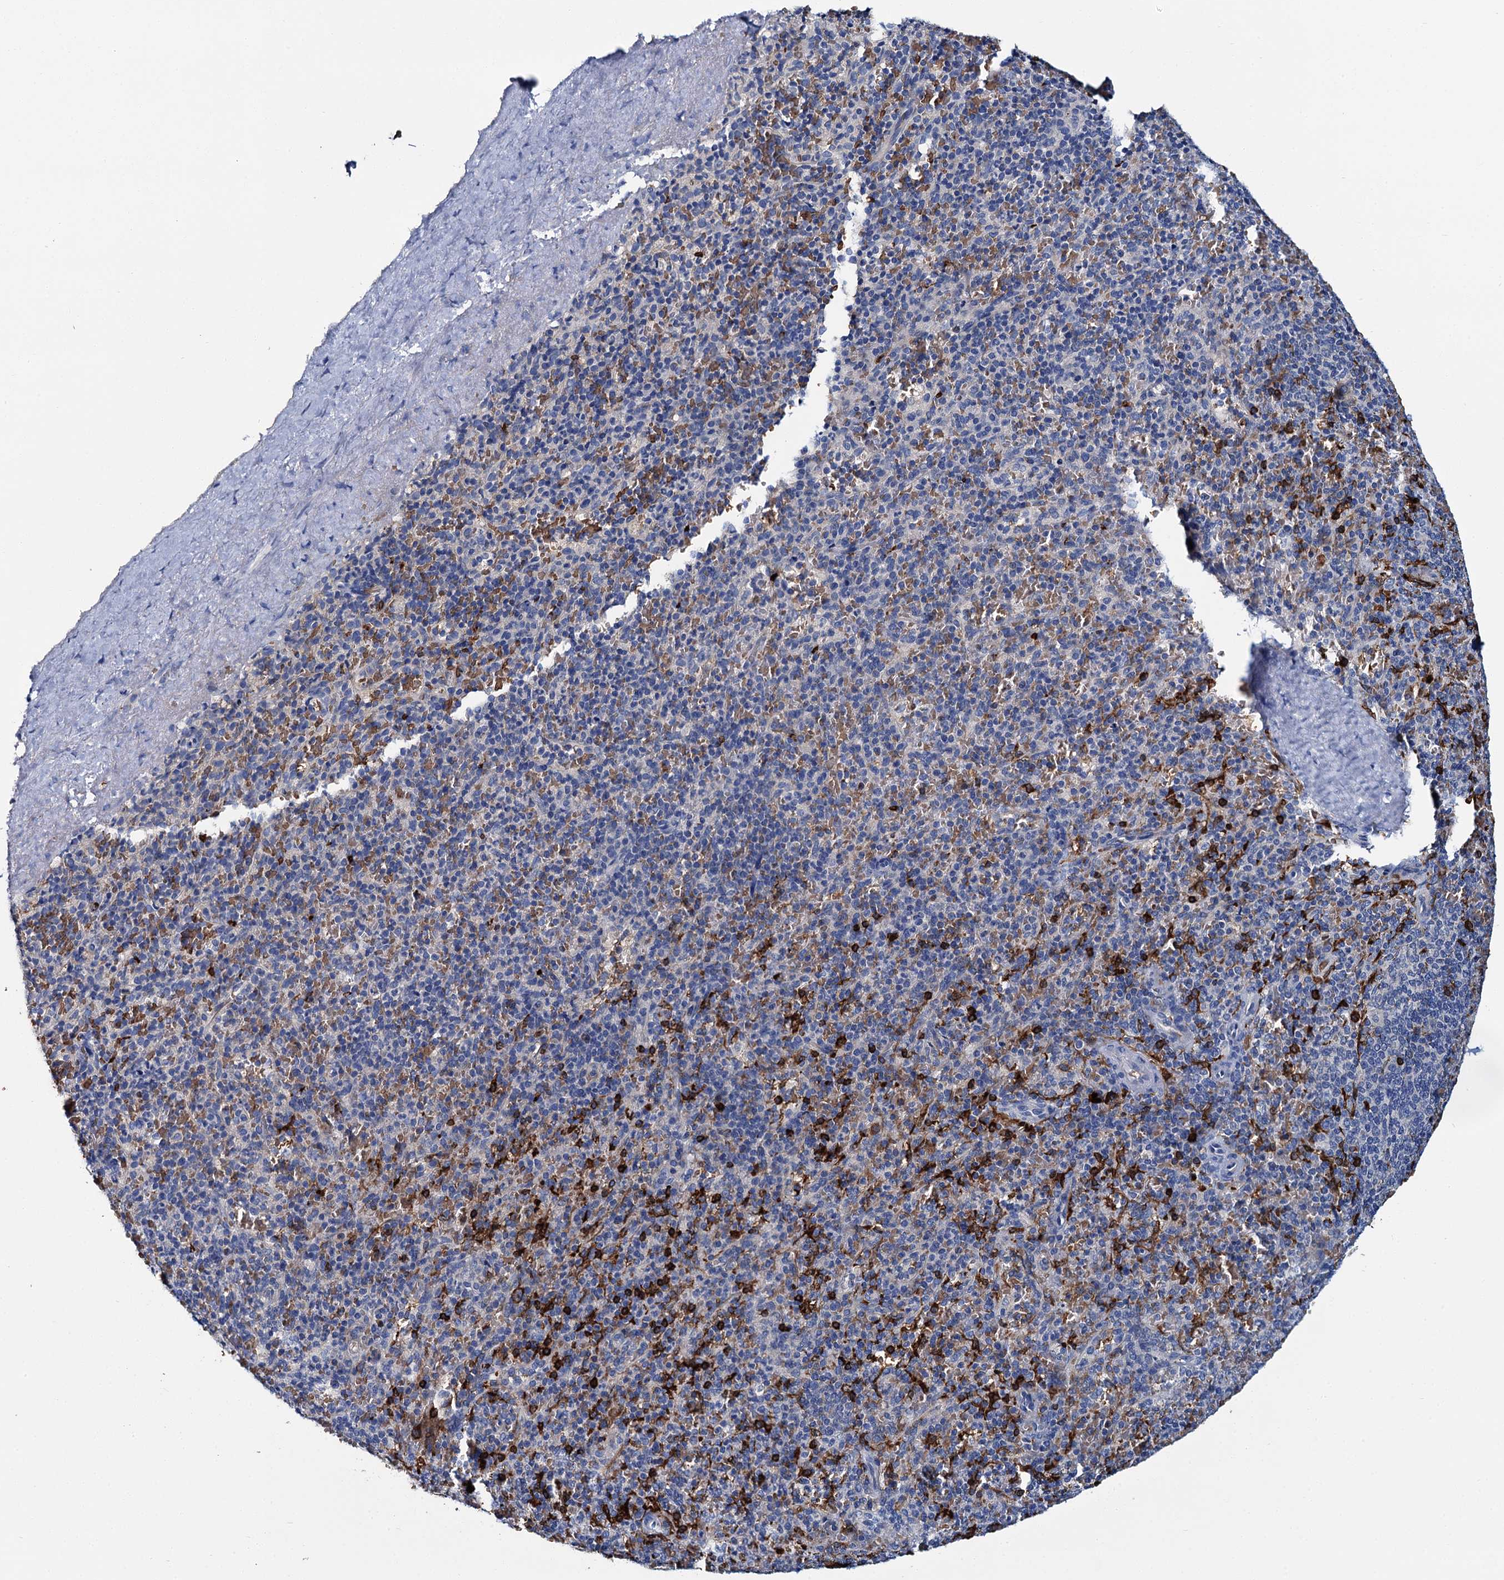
{"staining": {"intensity": "strong", "quantity": "<25%", "location": "cytoplasmic/membranous"}, "tissue": "spleen", "cell_type": "Cells in red pulp", "image_type": "normal", "snomed": [{"axis": "morphology", "description": "Normal tissue, NOS"}, {"axis": "topography", "description": "Spleen"}], "caption": "DAB immunohistochemical staining of benign spleen displays strong cytoplasmic/membranous protein expression in about <25% of cells in red pulp.", "gene": "ATG2A", "patient": {"sex": "male", "age": 82}}